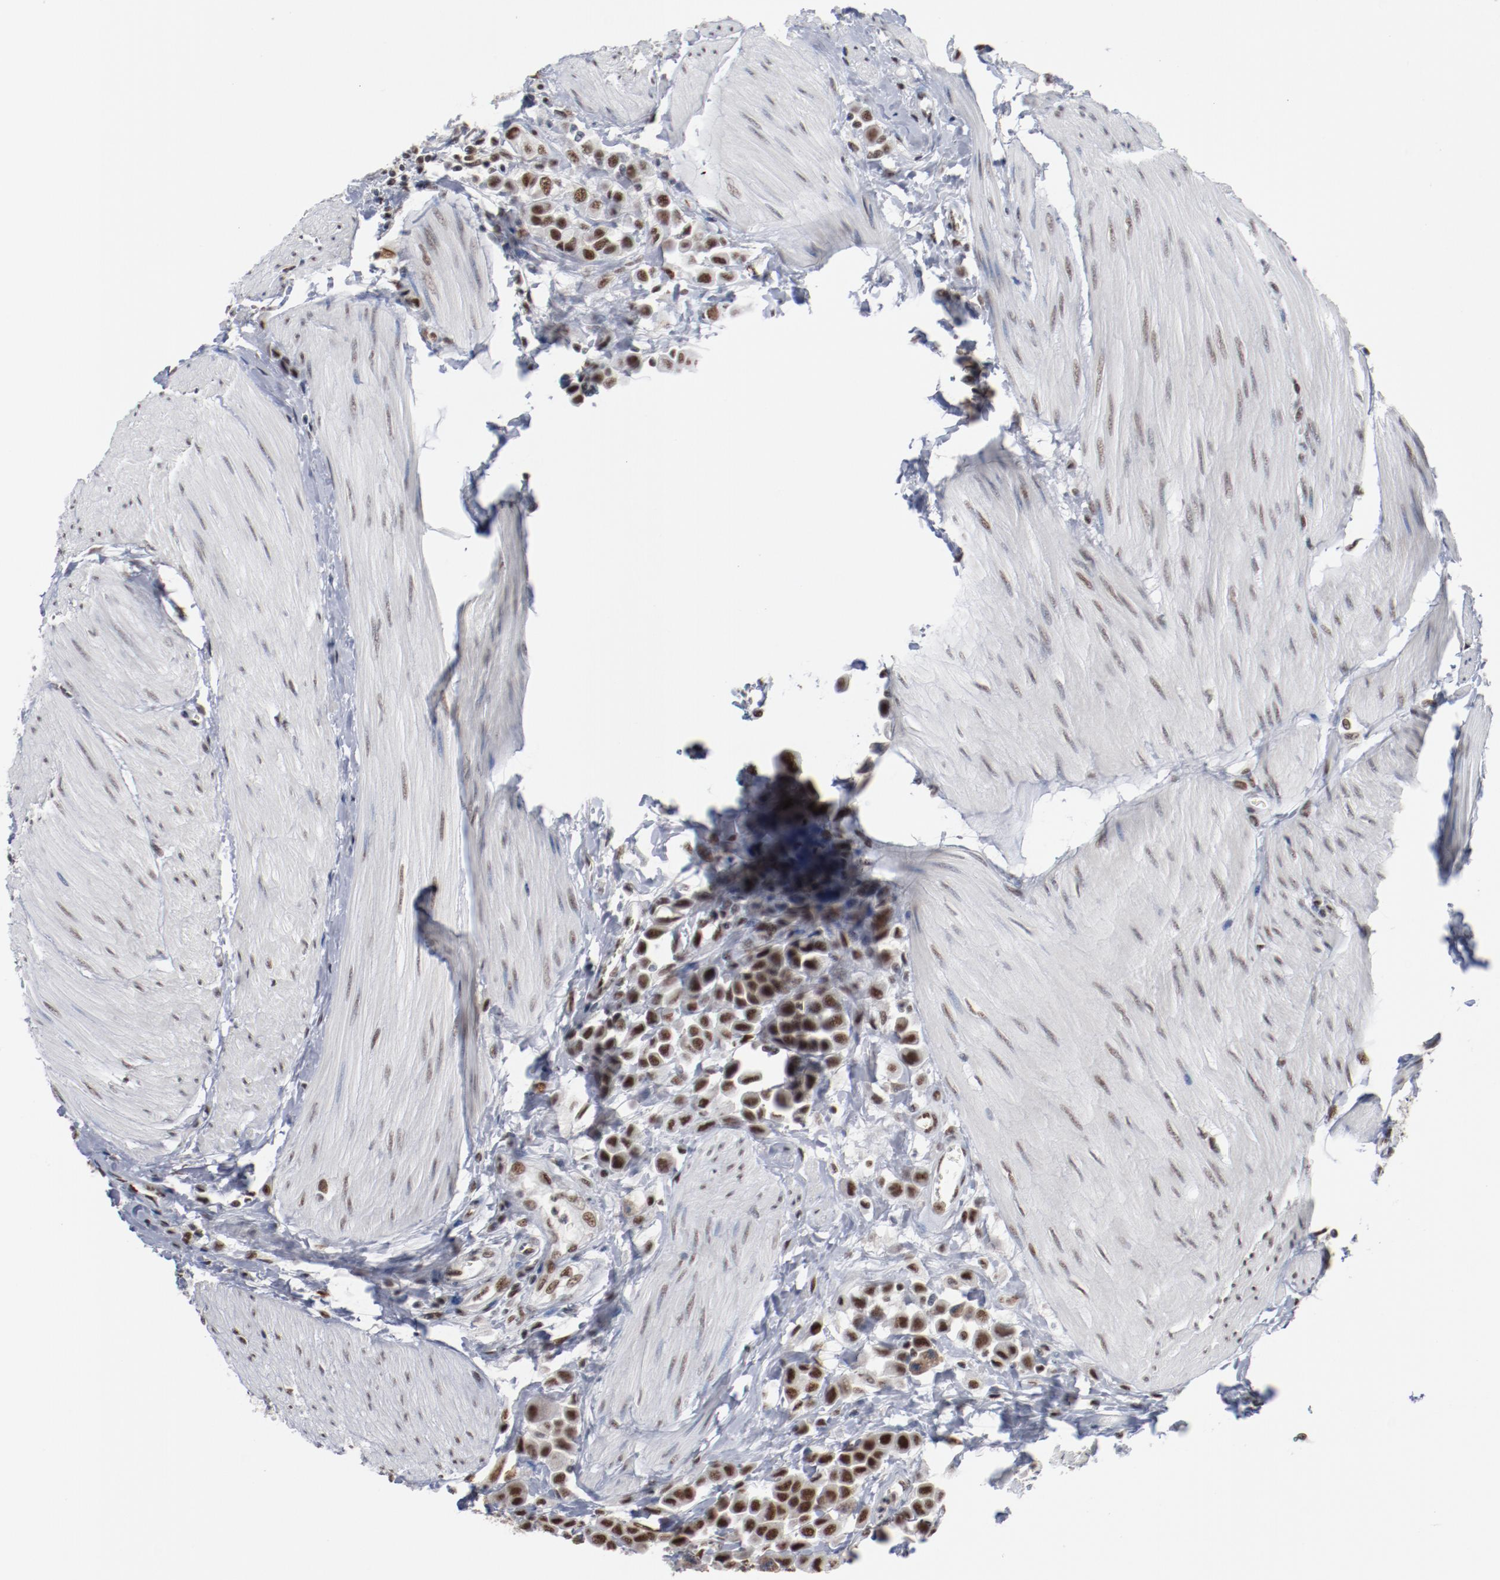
{"staining": {"intensity": "moderate", "quantity": ">75%", "location": "nuclear"}, "tissue": "urothelial cancer", "cell_type": "Tumor cells", "image_type": "cancer", "snomed": [{"axis": "morphology", "description": "Urothelial carcinoma, High grade"}, {"axis": "topography", "description": "Urinary bladder"}], "caption": "An image showing moderate nuclear staining in about >75% of tumor cells in urothelial cancer, as visualized by brown immunohistochemical staining.", "gene": "BUB3", "patient": {"sex": "male", "age": 50}}